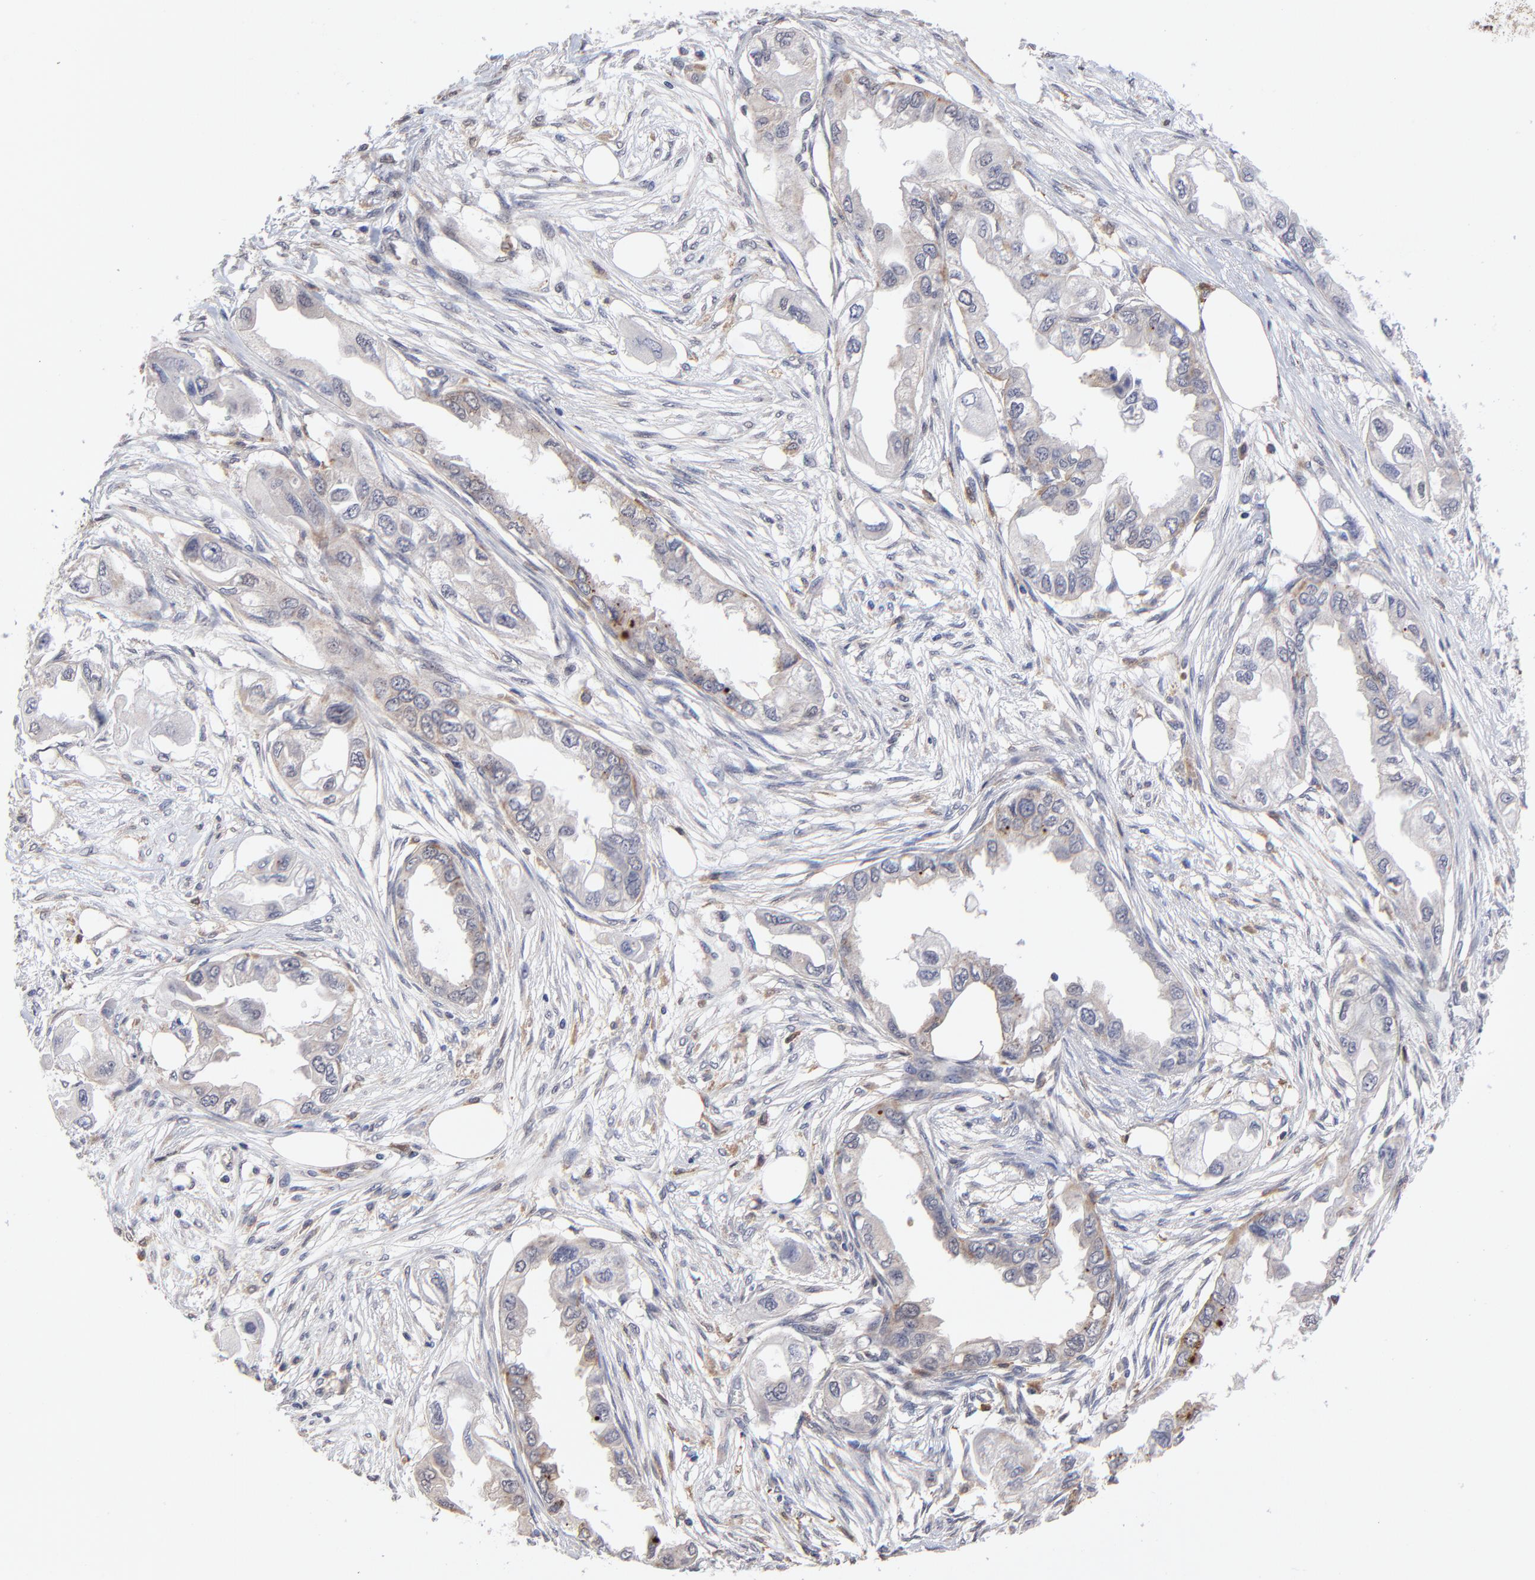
{"staining": {"intensity": "weak", "quantity": "<25%", "location": "cytoplasmic/membranous"}, "tissue": "endometrial cancer", "cell_type": "Tumor cells", "image_type": "cancer", "snomed": [{"axis": "morphology", "description": "Adenocarcinoma, NOS"}, {"axis": "topography", "description": "Endometrium"}], "caption": "A photomicrograph of adenocarcinoma (endometrial) stained for a protein reveals no brown staining in tumor cells.", "gene": "PDE4B", "patient": {"sex": "female", "age": 67}}